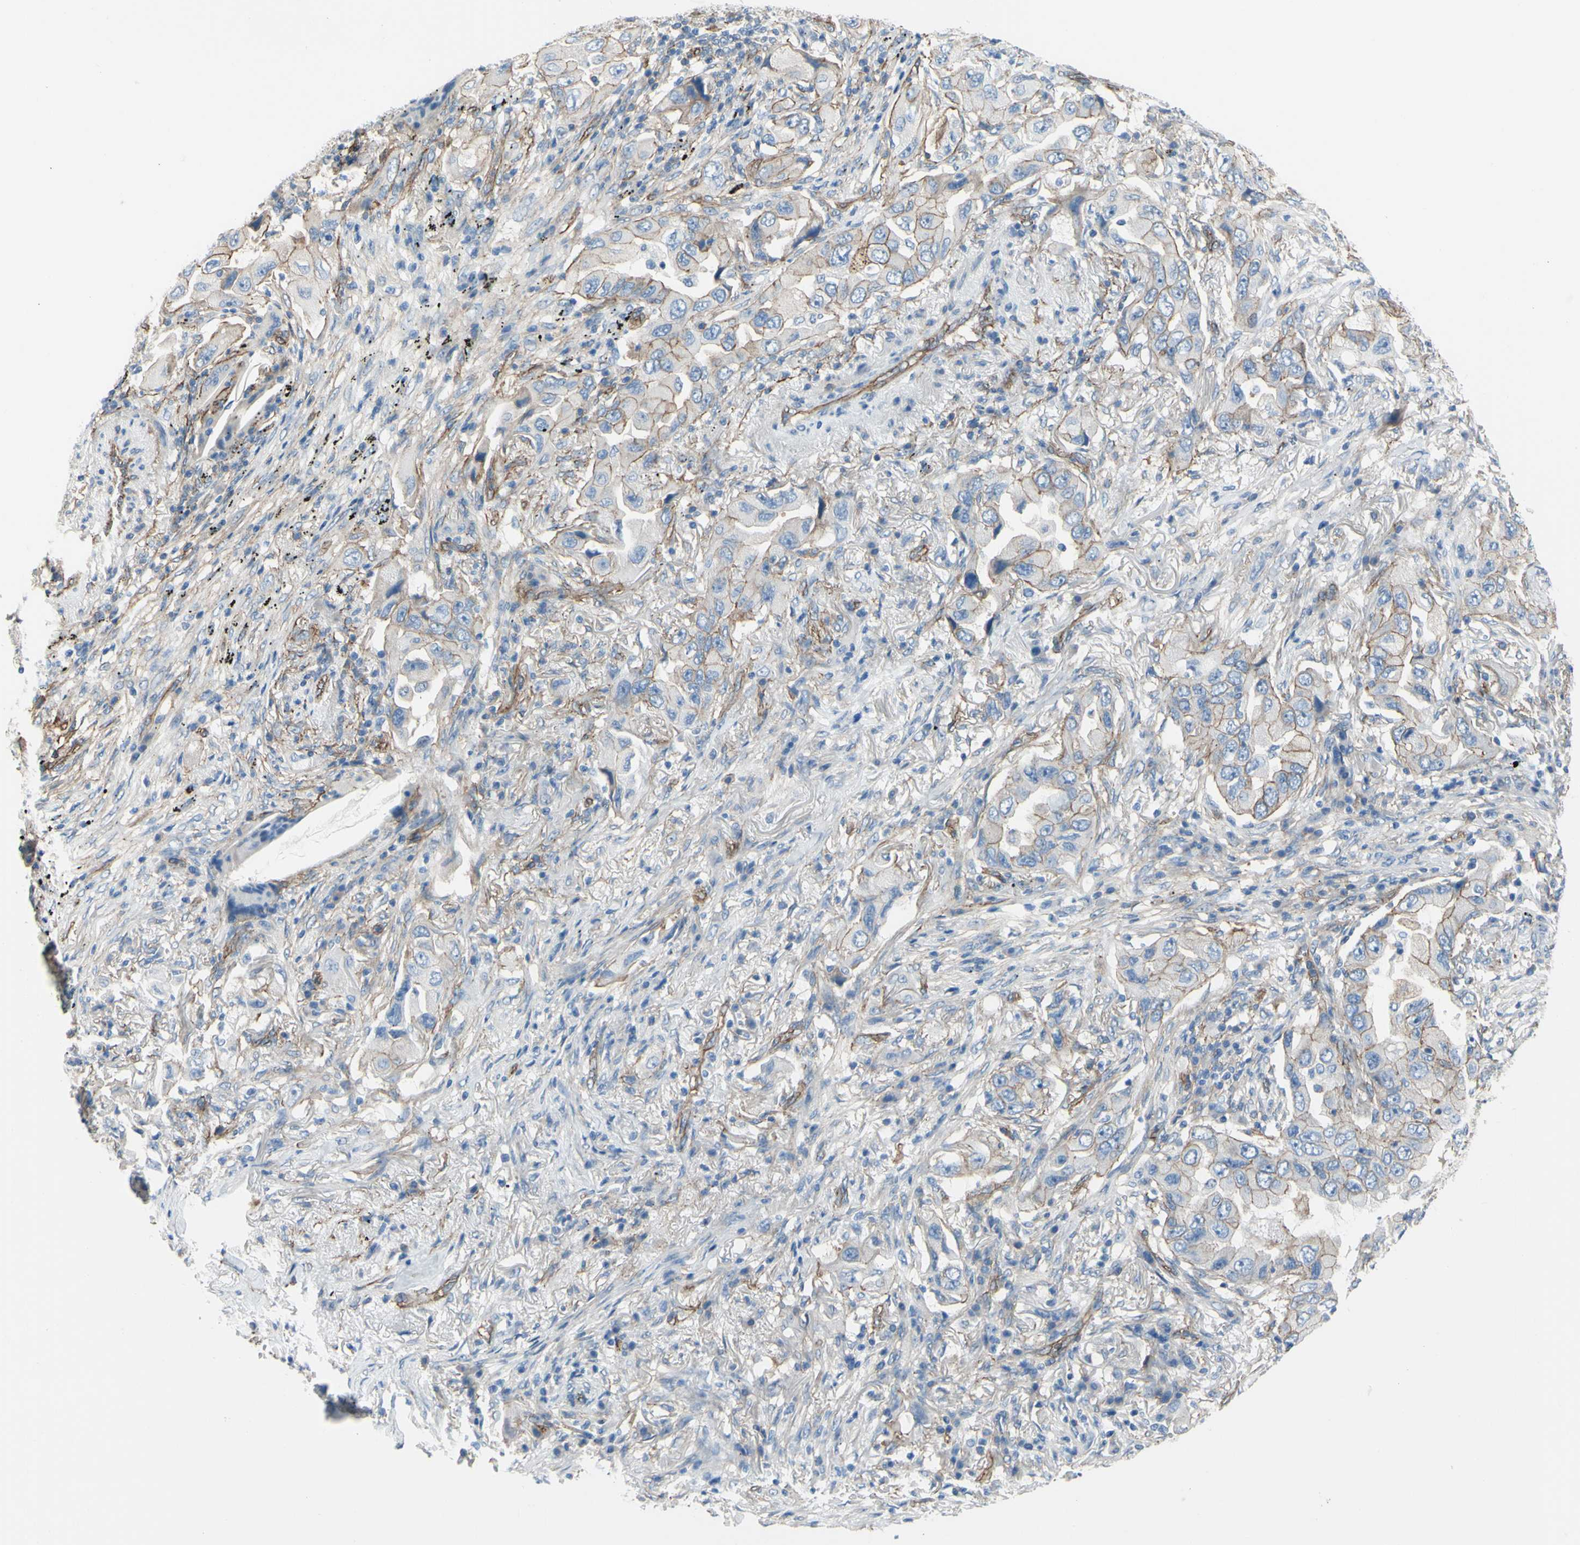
{"staining": {"intensity": "moderate", "quantity": ">75%", "location": "cytoplasmic/membranous"}, "tissue": "lung cancer", "cell_type": "Tumor cells", "image_type": "cancer", "snomed": [{"axis": "morphology", "description": "Adenocarcinoma, NOS"}, {"axis": "topography", "description": "Lung"}], "caption": "High-magnification brightfield microscopy of adenocarcinoma (lung) stained with DAB (3,3'-diaminobenzidine) (brown) and counterstained with hematoxylin (blue). tumor cells exhibit moderate cytoplasmic/membranous staining is seen in about>75% of cells.", "gene": "TPBG", "patient": {"sex": "female", "age": 65}}